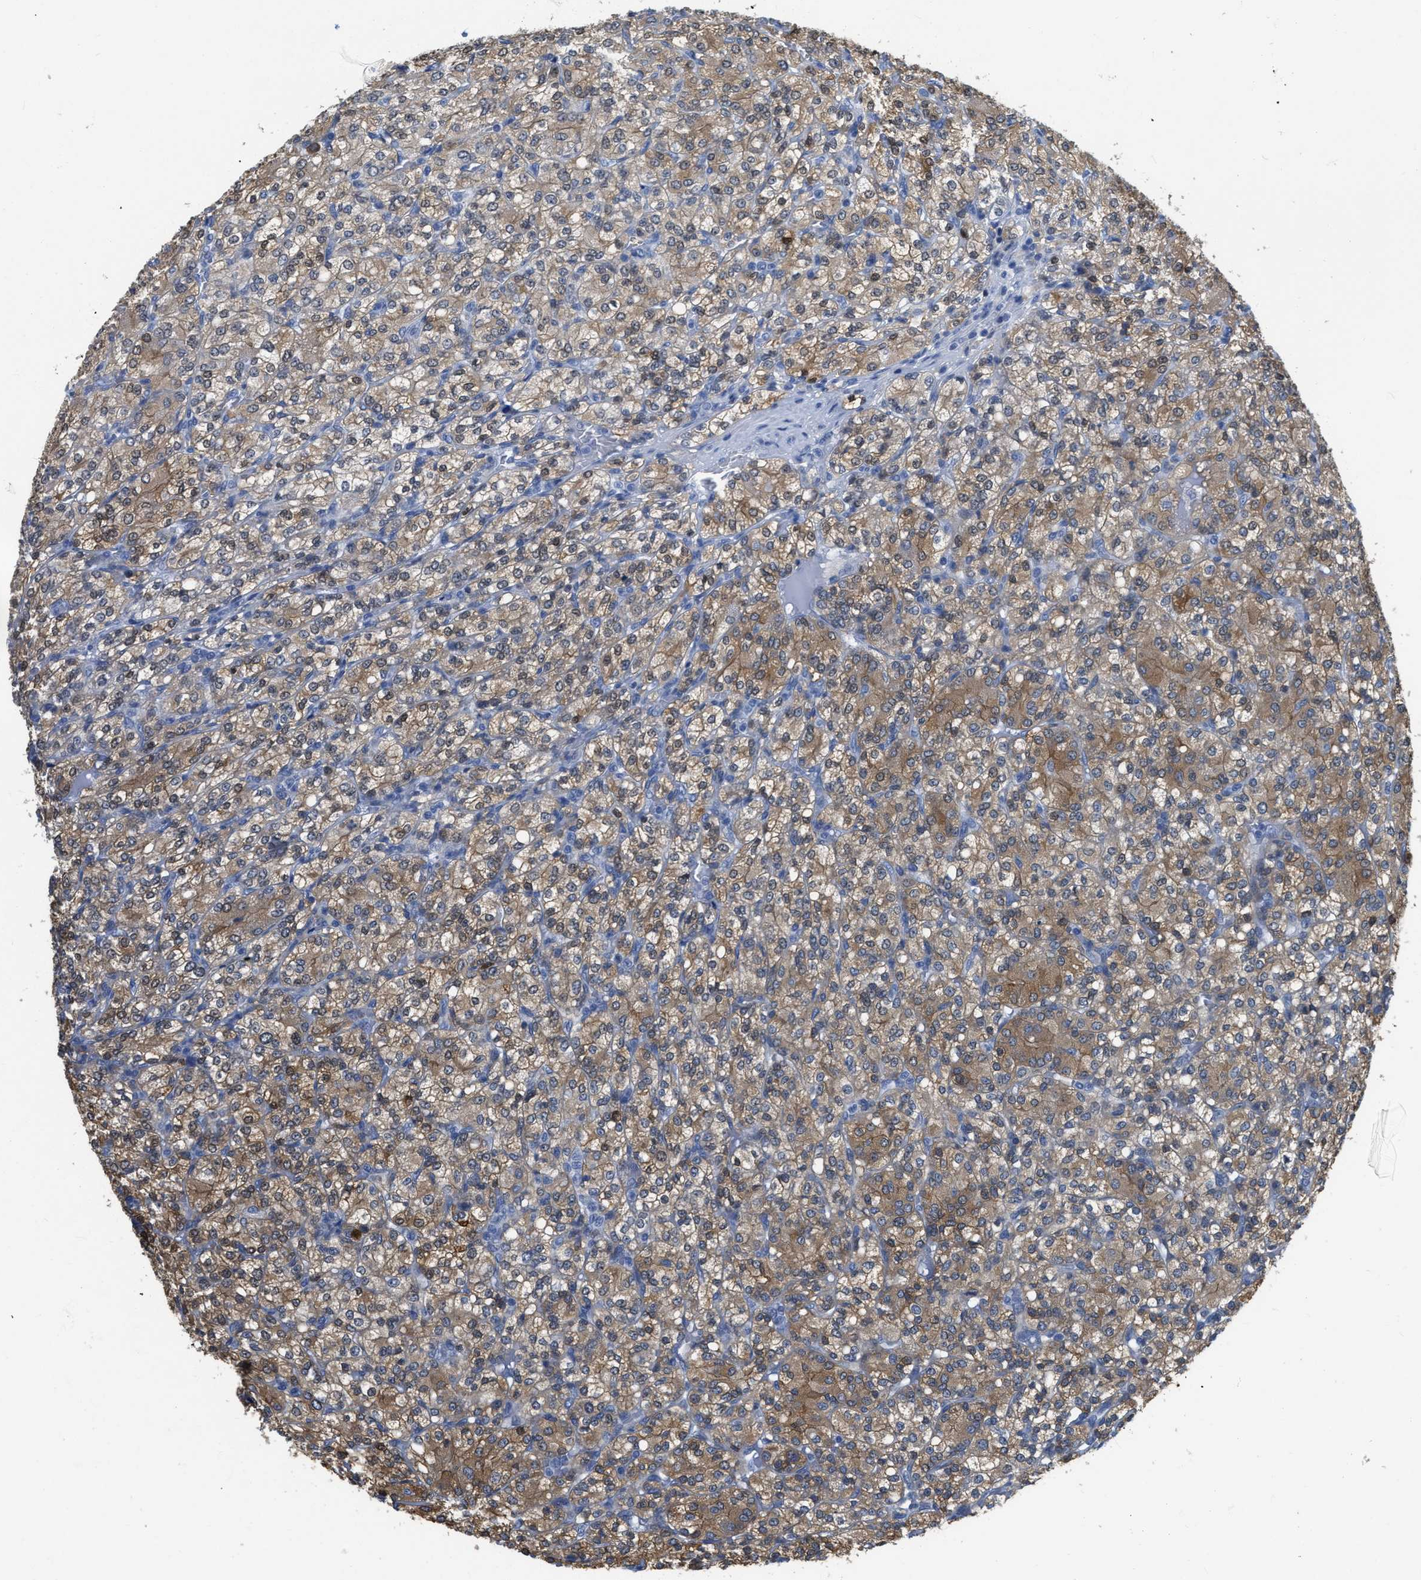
{"staining": {"intensity": "moderate", "quantity": ">75%", "location": "cytoplasmic/membranous"}, "tissue": "renal cancer", "cell_type": "Tumor cells", "image_type": "cancer", "snomed": [{"axis": "morphology", "description": "Adenocarcinoma, NOS"}, {"axis": "topography", "description": "Kidney"}], "caption": "The photomicrograph reveals immunohistochemical staining of renal cancer. There is moderate cytoplasmic/membranous expression is identified in about >75% of tumor cells. (DAB = brown stain, brightfield microscopy at high magnification).", "gene": "CRYM", "patient": {"sex": "male", "age": 77}}